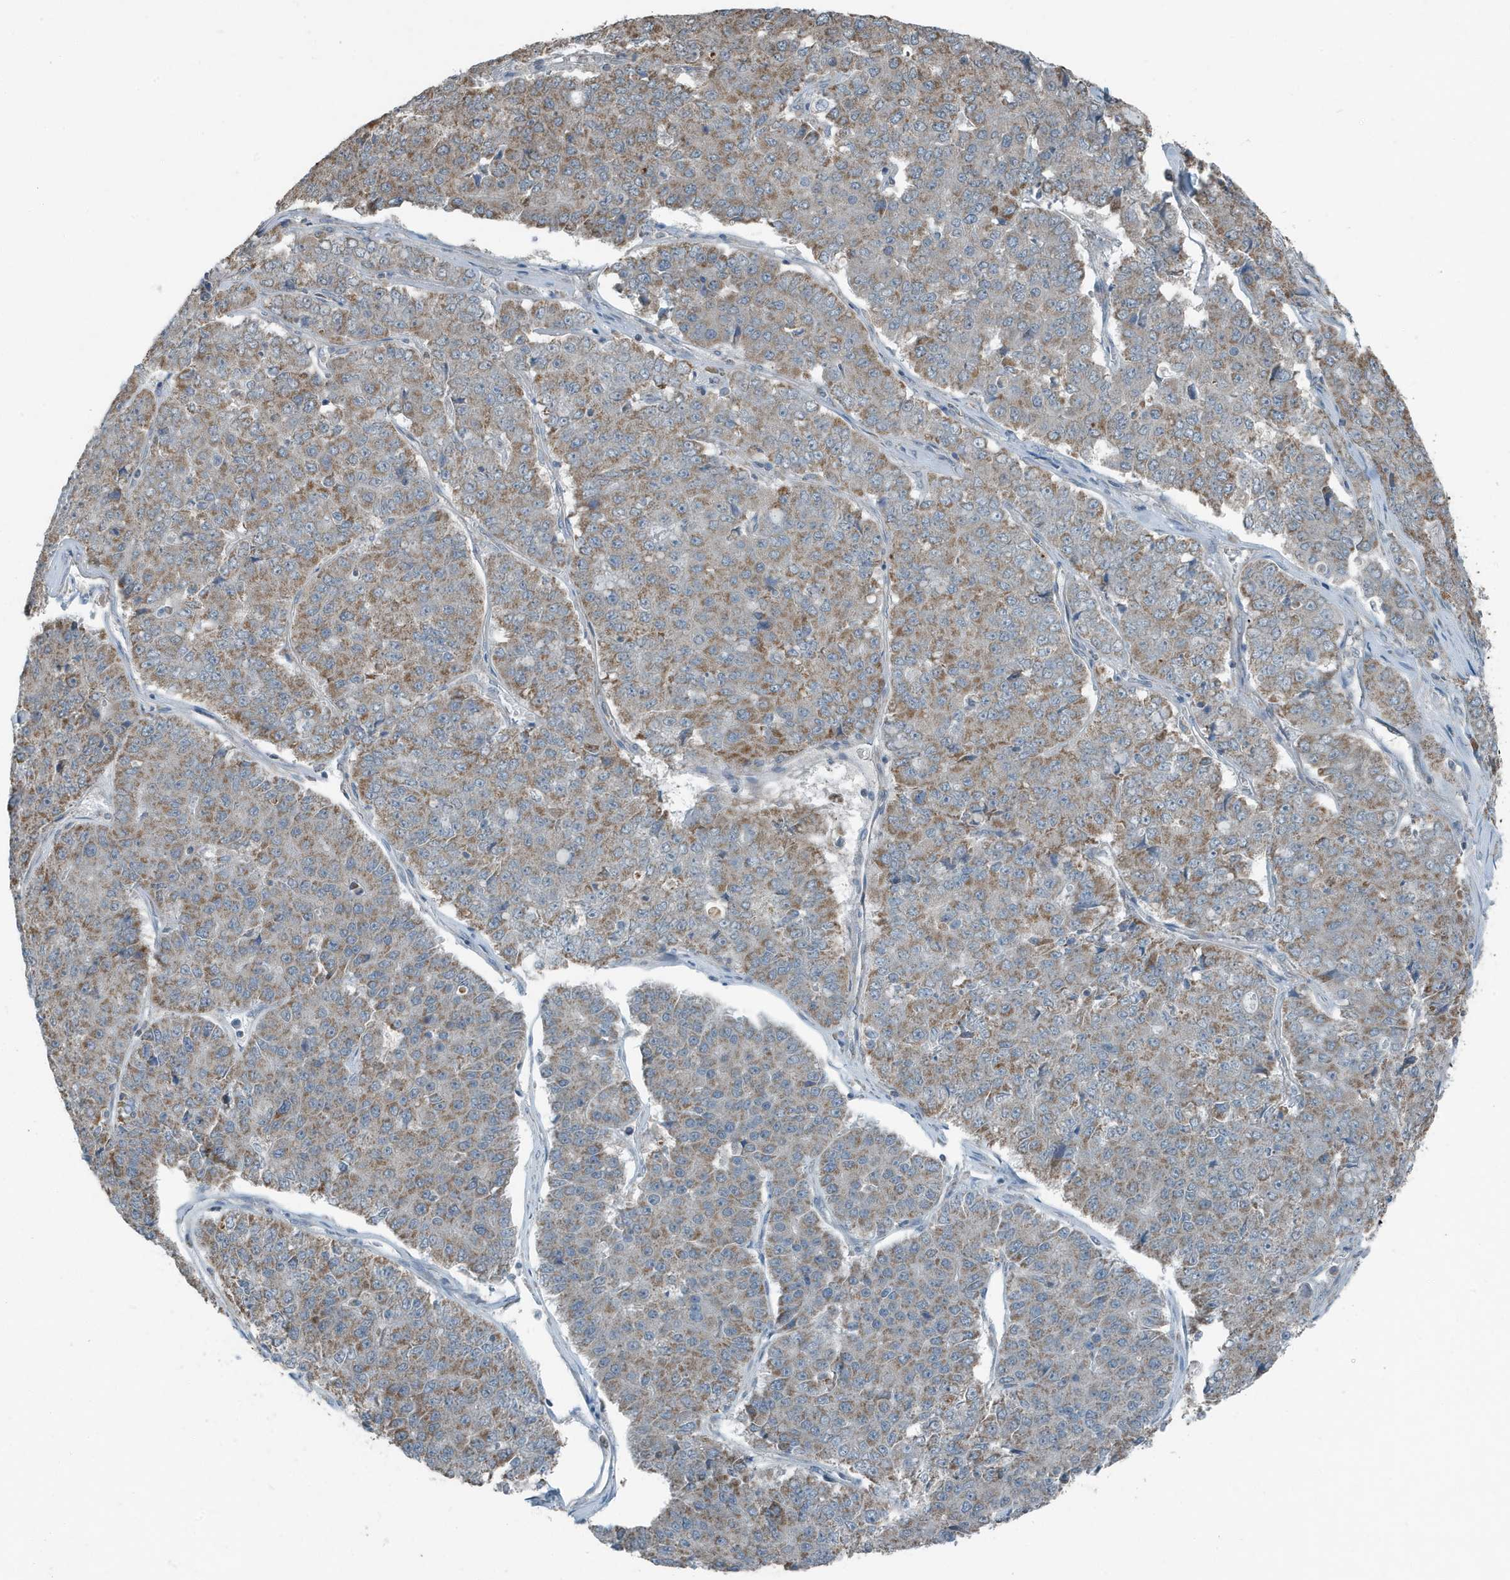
{"staining": {"intensity": "moderate", "quantity": ">75%", "location": "cytoplasmic/membranous"}, "tissue": "pancreatic cancer", "cell_type": "Tumor cells", "image_type": "cancer", "snomed": [{"axis": "morphology", "description": "Adenocarcinoma, NOS"}, {"axis": "topography", "description": "Pancreas"}], "caption": "Pancreatic cancer (adenocarcinoma) tissue shows moderate cytoplasmic/membranous staining in approximately >75% of tumor cells, visualized by immunohistochemistry.", "gene": "MT-CYB", "patient": {"sex": "male", "age": 50}}